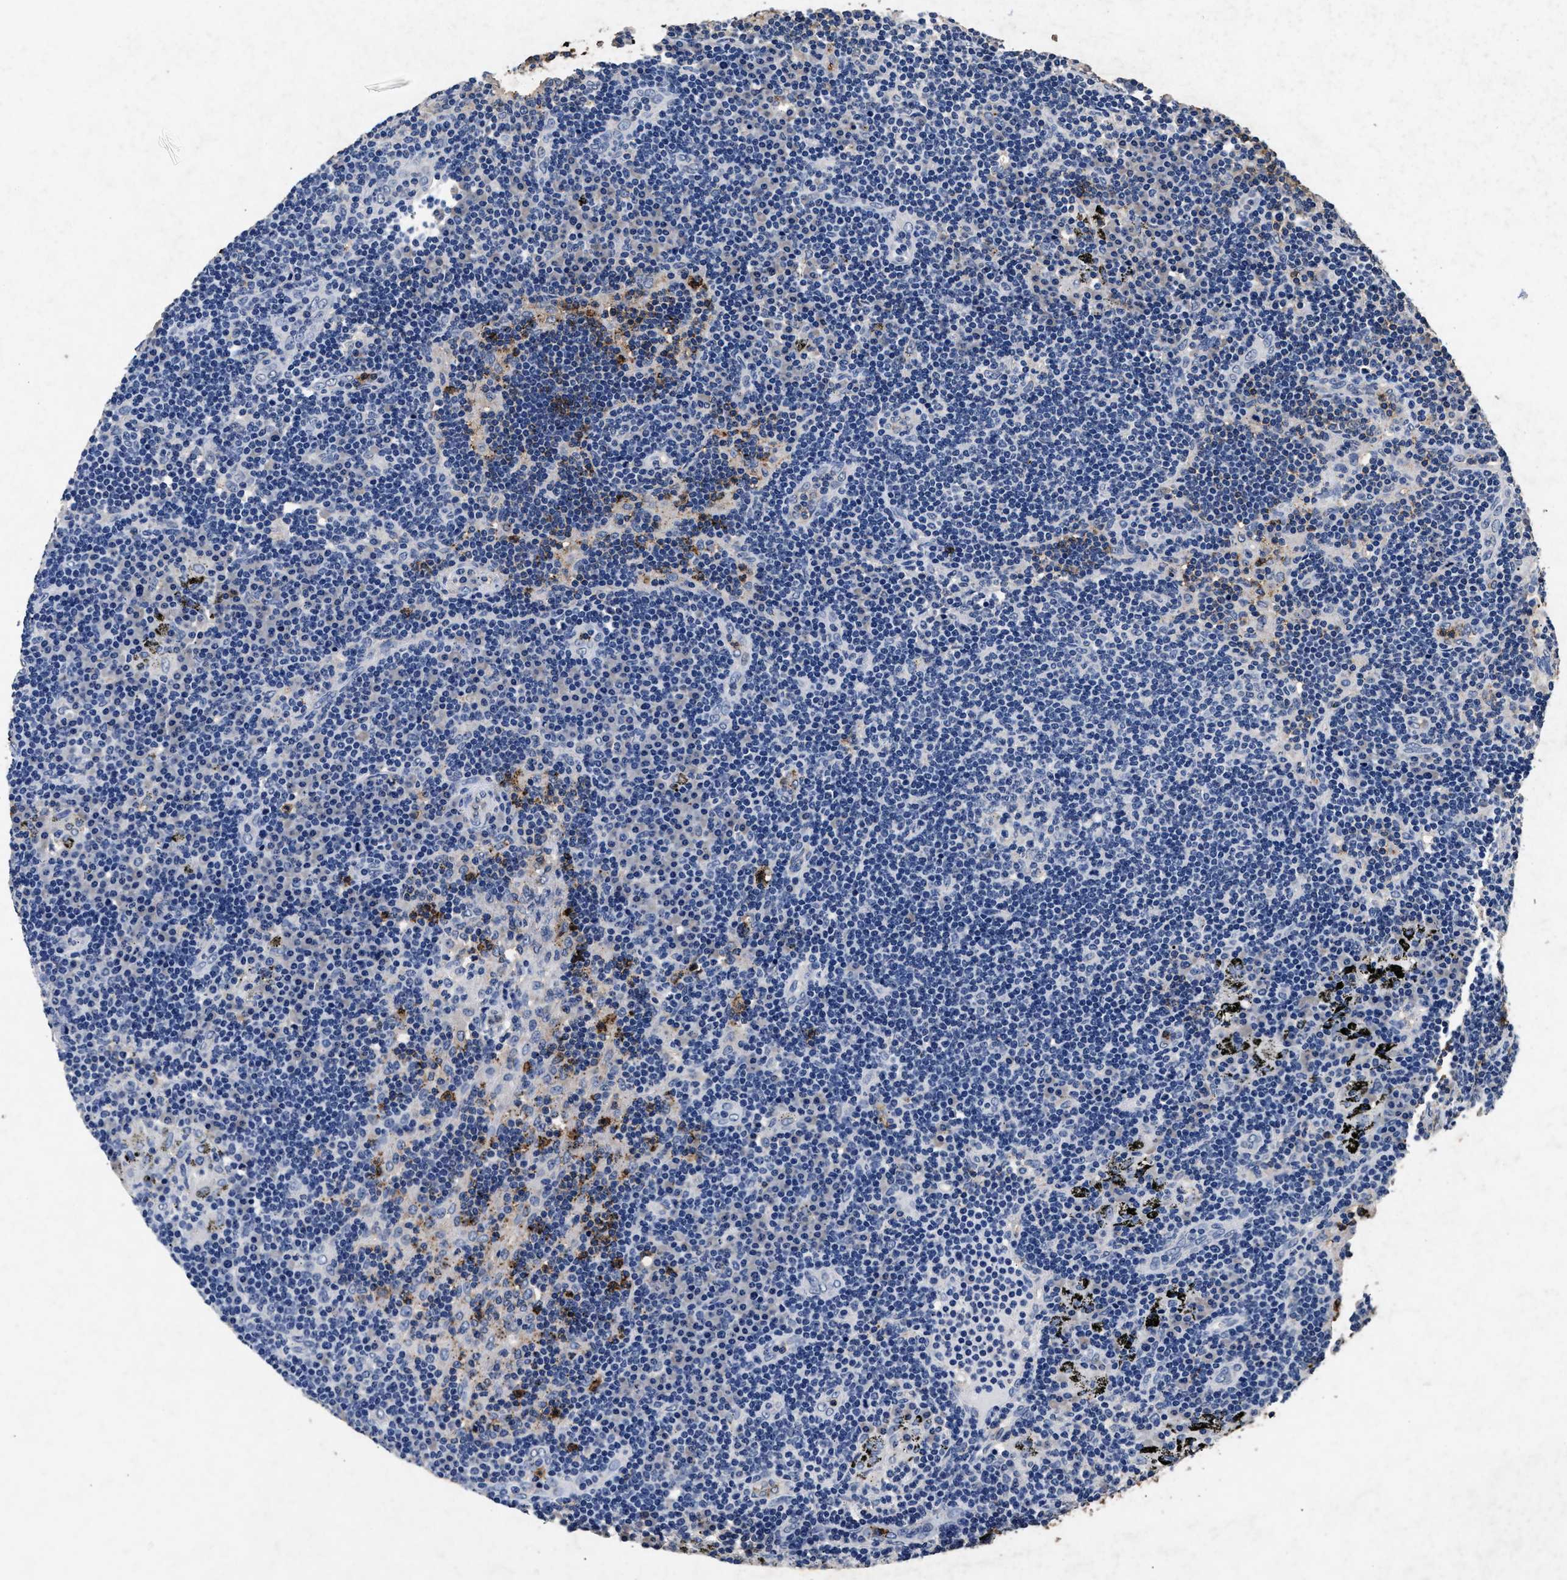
{"staining": {"intensity": "weak", "quantity": "<25%", "location": "cytoplasmic/membranous"}, "tissue": "lymph node", "cell_type": "Germinal center cells", "image_type": "normal", "snomed": [{"axis": "morphology", "description": "Normal tissue, NOS"}, {"axis": "morphology", "description": "Squamous cell carcinoma, metastatic, NOS"}, {"axis": "topography", "description": "Lymph node"}], "caption": "High magnification brightfield microscopy of benign lymph node stained with DAB (brown) and counterstained with hematoxylin (blue): germinal center cells show no significant expression.", "gene": "LTB4R2", "patient": {"sex": "female", "age": 53}}